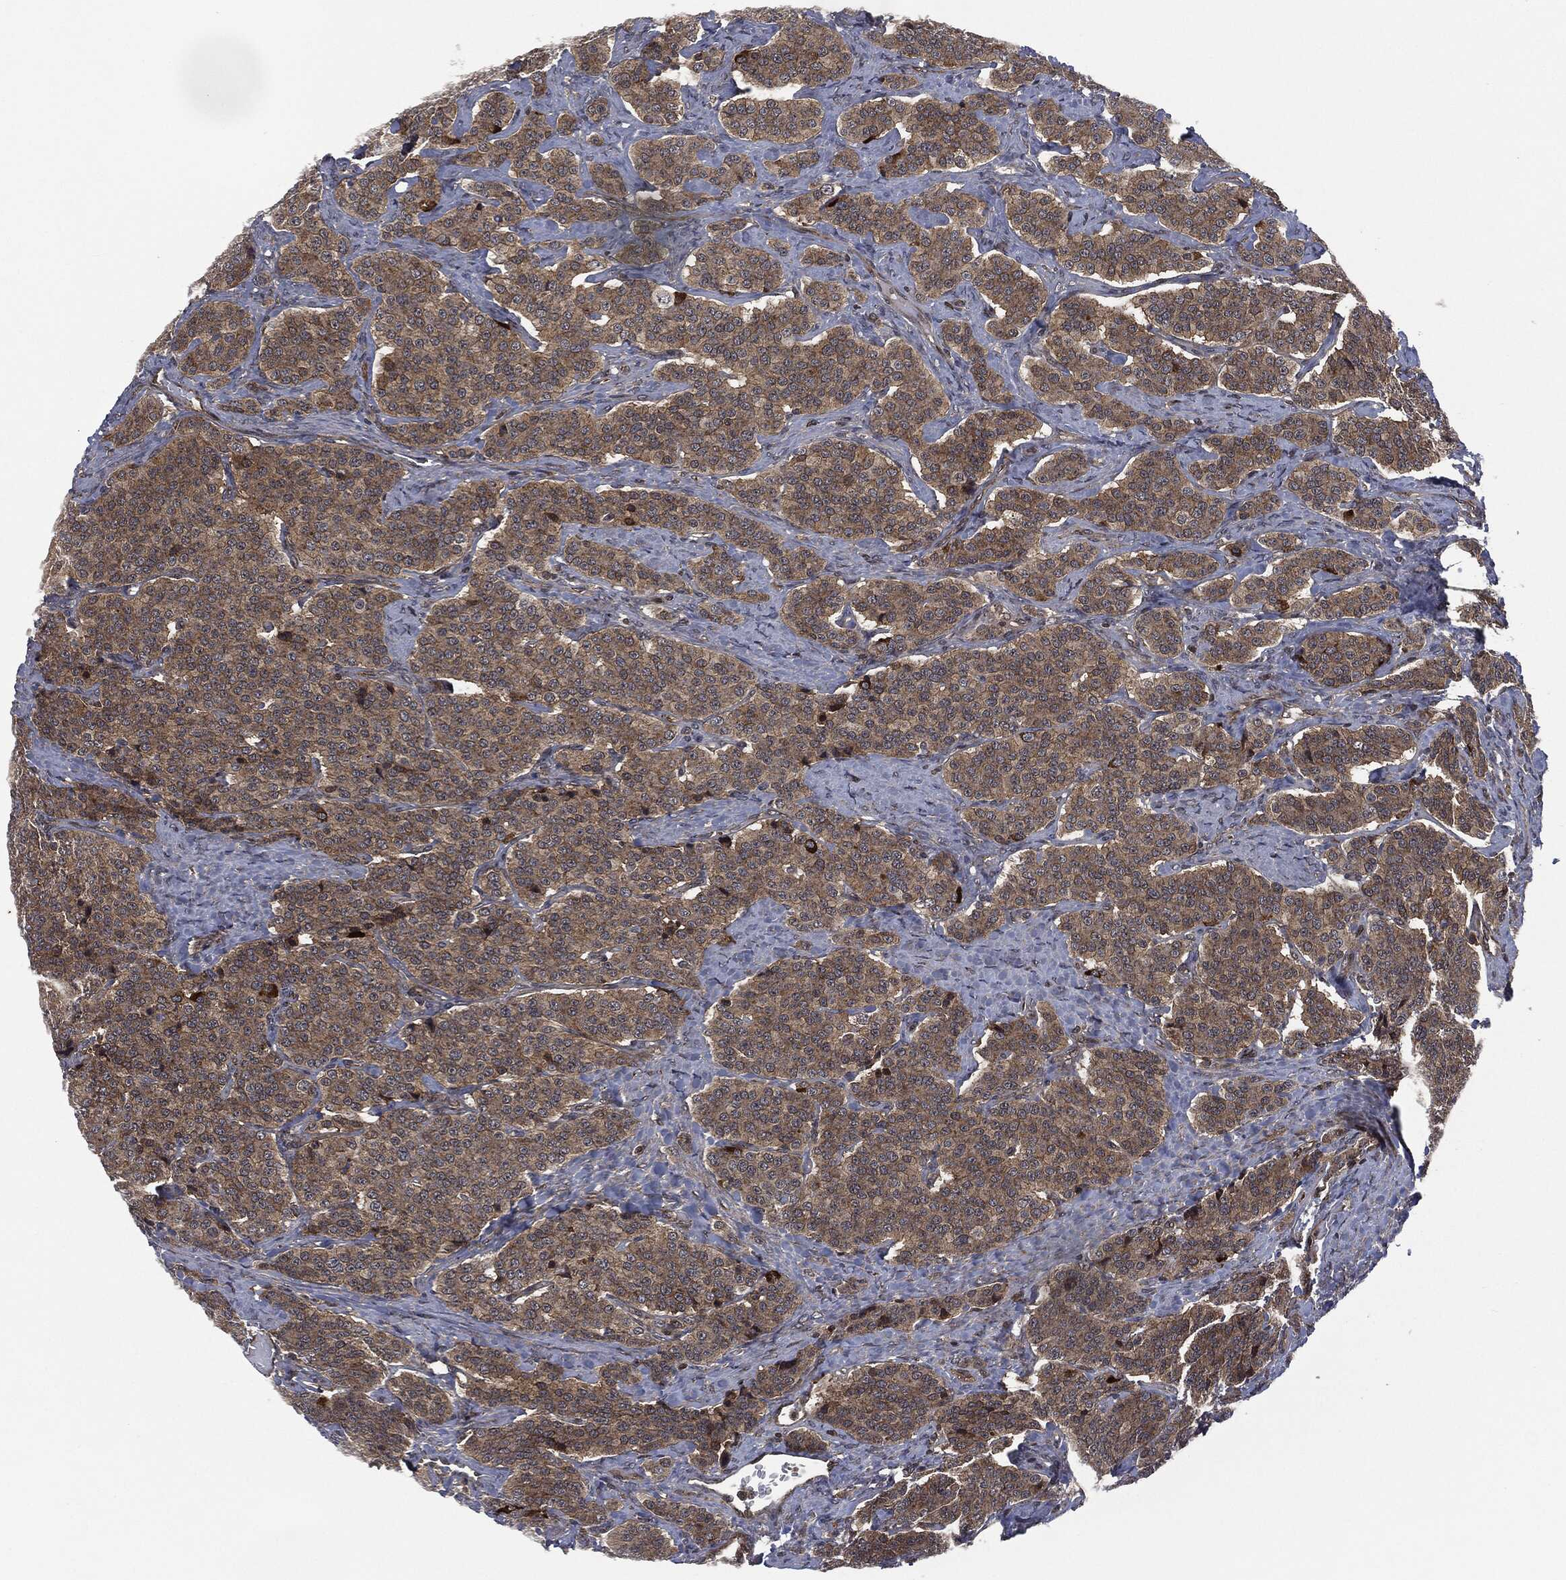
{"staining": {"intensity": "moderate", "quantity": ">75%", "location": "cytoplasmic/membranous"}, "tissue": "carcinoid", "cell_type": "Tumor cells", "image_type": "cancer", "snomed": [{"axis": "morphology", "description": "Carcinoid, malignant, NOS"}, {"axis": "topography", "description": "Small intestine"}], "caption": "This micrograph exhibits carcinoid stained with IHC to label a protein in brown. The cytoplasmic/membranous of tumor cells show moderate positivity for the protein. Nuclei are counter-stained blue.", "gene": "HRAS", "patient": {"sex": "female", "age": 58}}